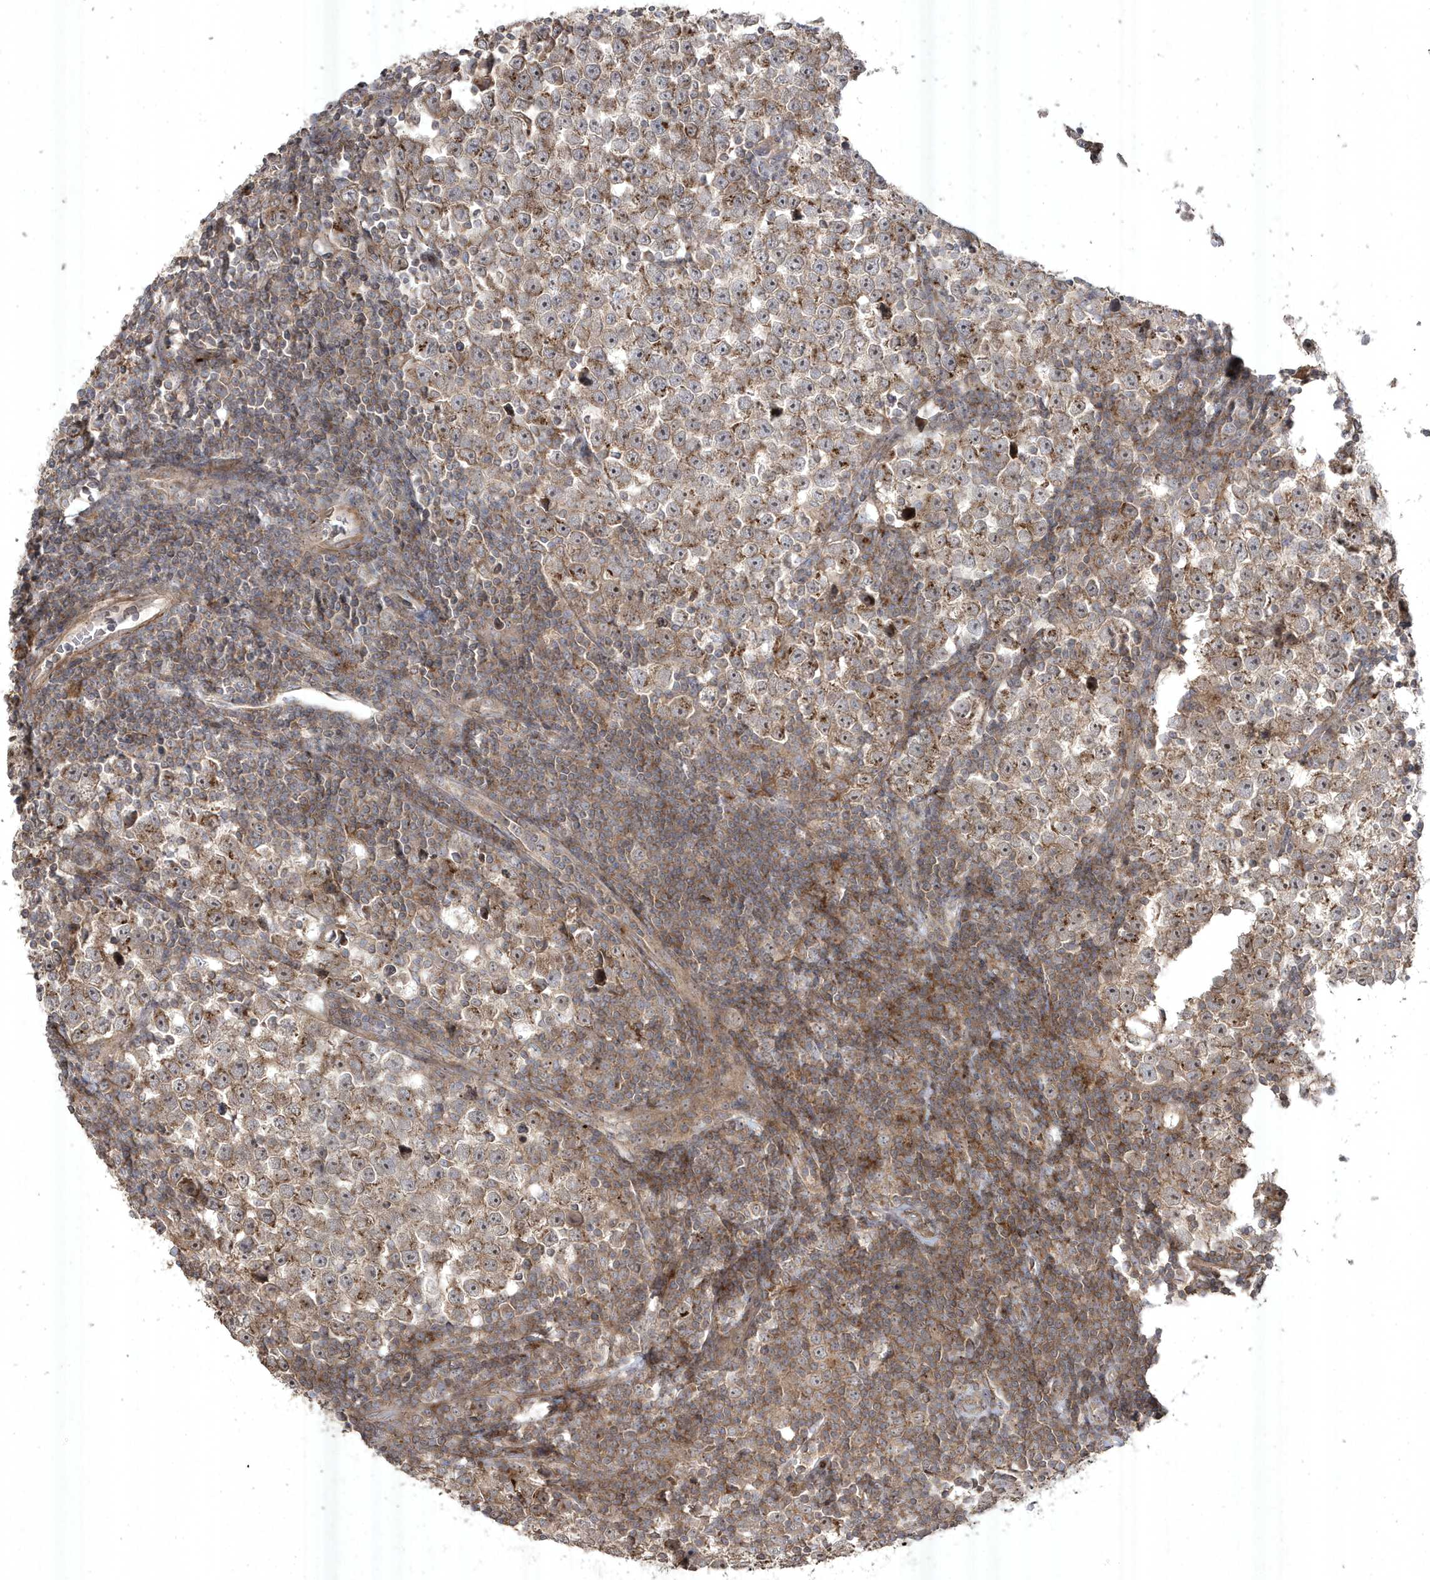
{"staining": {"intensity": "moderate", "quantity": "25%-75%", "location": "cytoplasmic/membranous"}, "tissue": "testis cancer", "cell_type": "Tumor cells", "image_type": "cancer", "snomed": [{"axis": "morphology", "description": "Normal tissue, NOS"}, {"axis": "morphology", "description": "Seminoma, NOS"}, {"axis": "topography", "description": "Testis"}], "caption": "IHC histopathology image of human seminoma (testis) stained for a protein (brown), which exhibits medium levels of moderate cytoplasmic/membranous positivity in approximately 25%-75% of tumor cells.", "gene": "CETN3", "patient": {"sex": "male", "age": 43}}